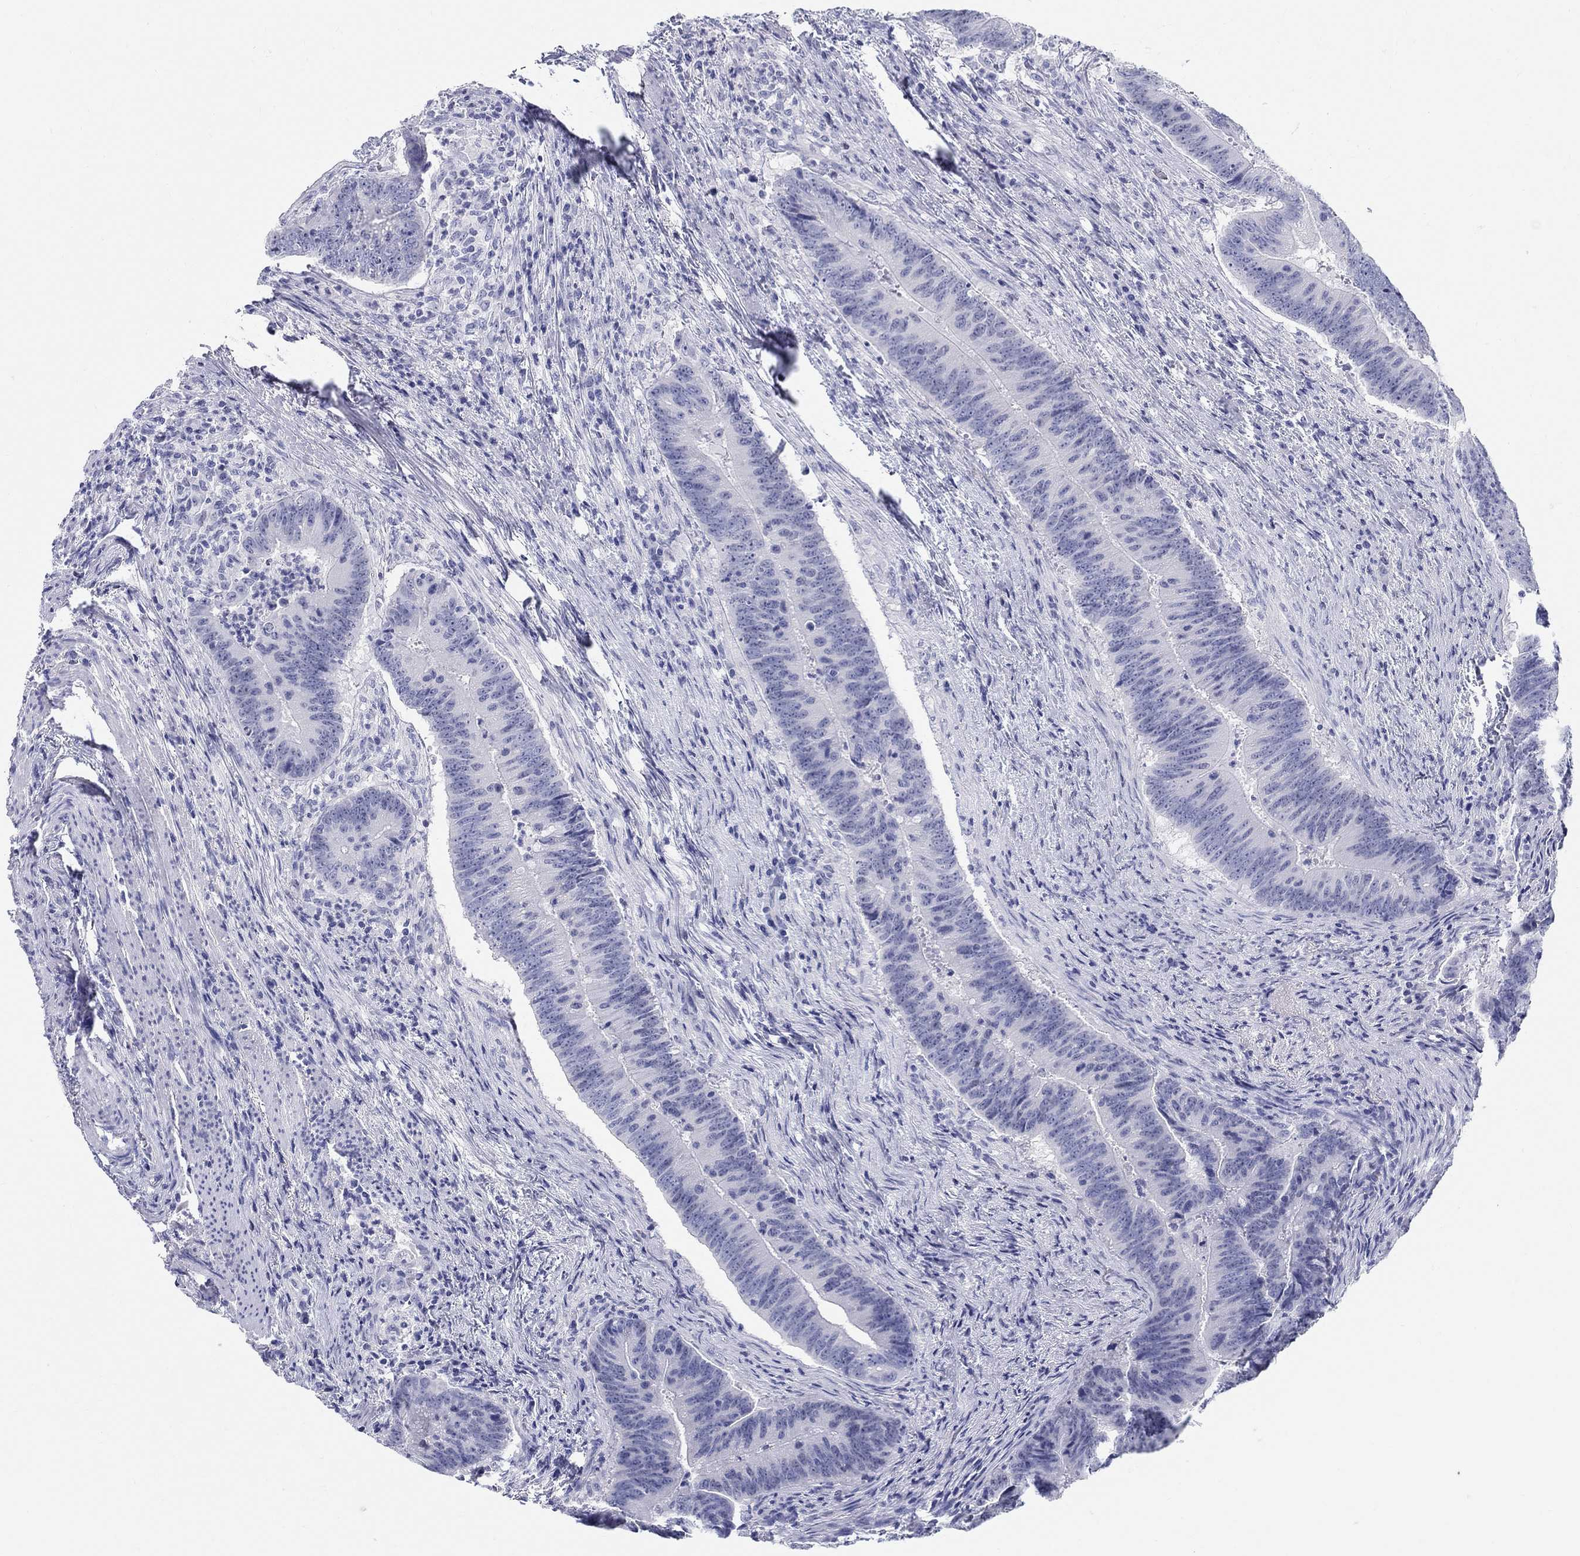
{"staining": {"intensity": "negative", "quantity": "none", "location": "none"}, "tissue": "colorectal cancer", "cell_type": "Tumor cells", "image_type": "cancer", "snomed": [{"axis": "morphology", "description": "Adenocarcinoma, NOS"}, {"axis": "topography", "description": "Colon"}], "caption": "DAB (3,3'-diaminobenzidine) immunohistochemical staining of colorectal adenocarcinoma exhibits no significant positivity in tumor cells.", "gene": "LAMP5", "patient": {"sex": "female", "age": 87}}